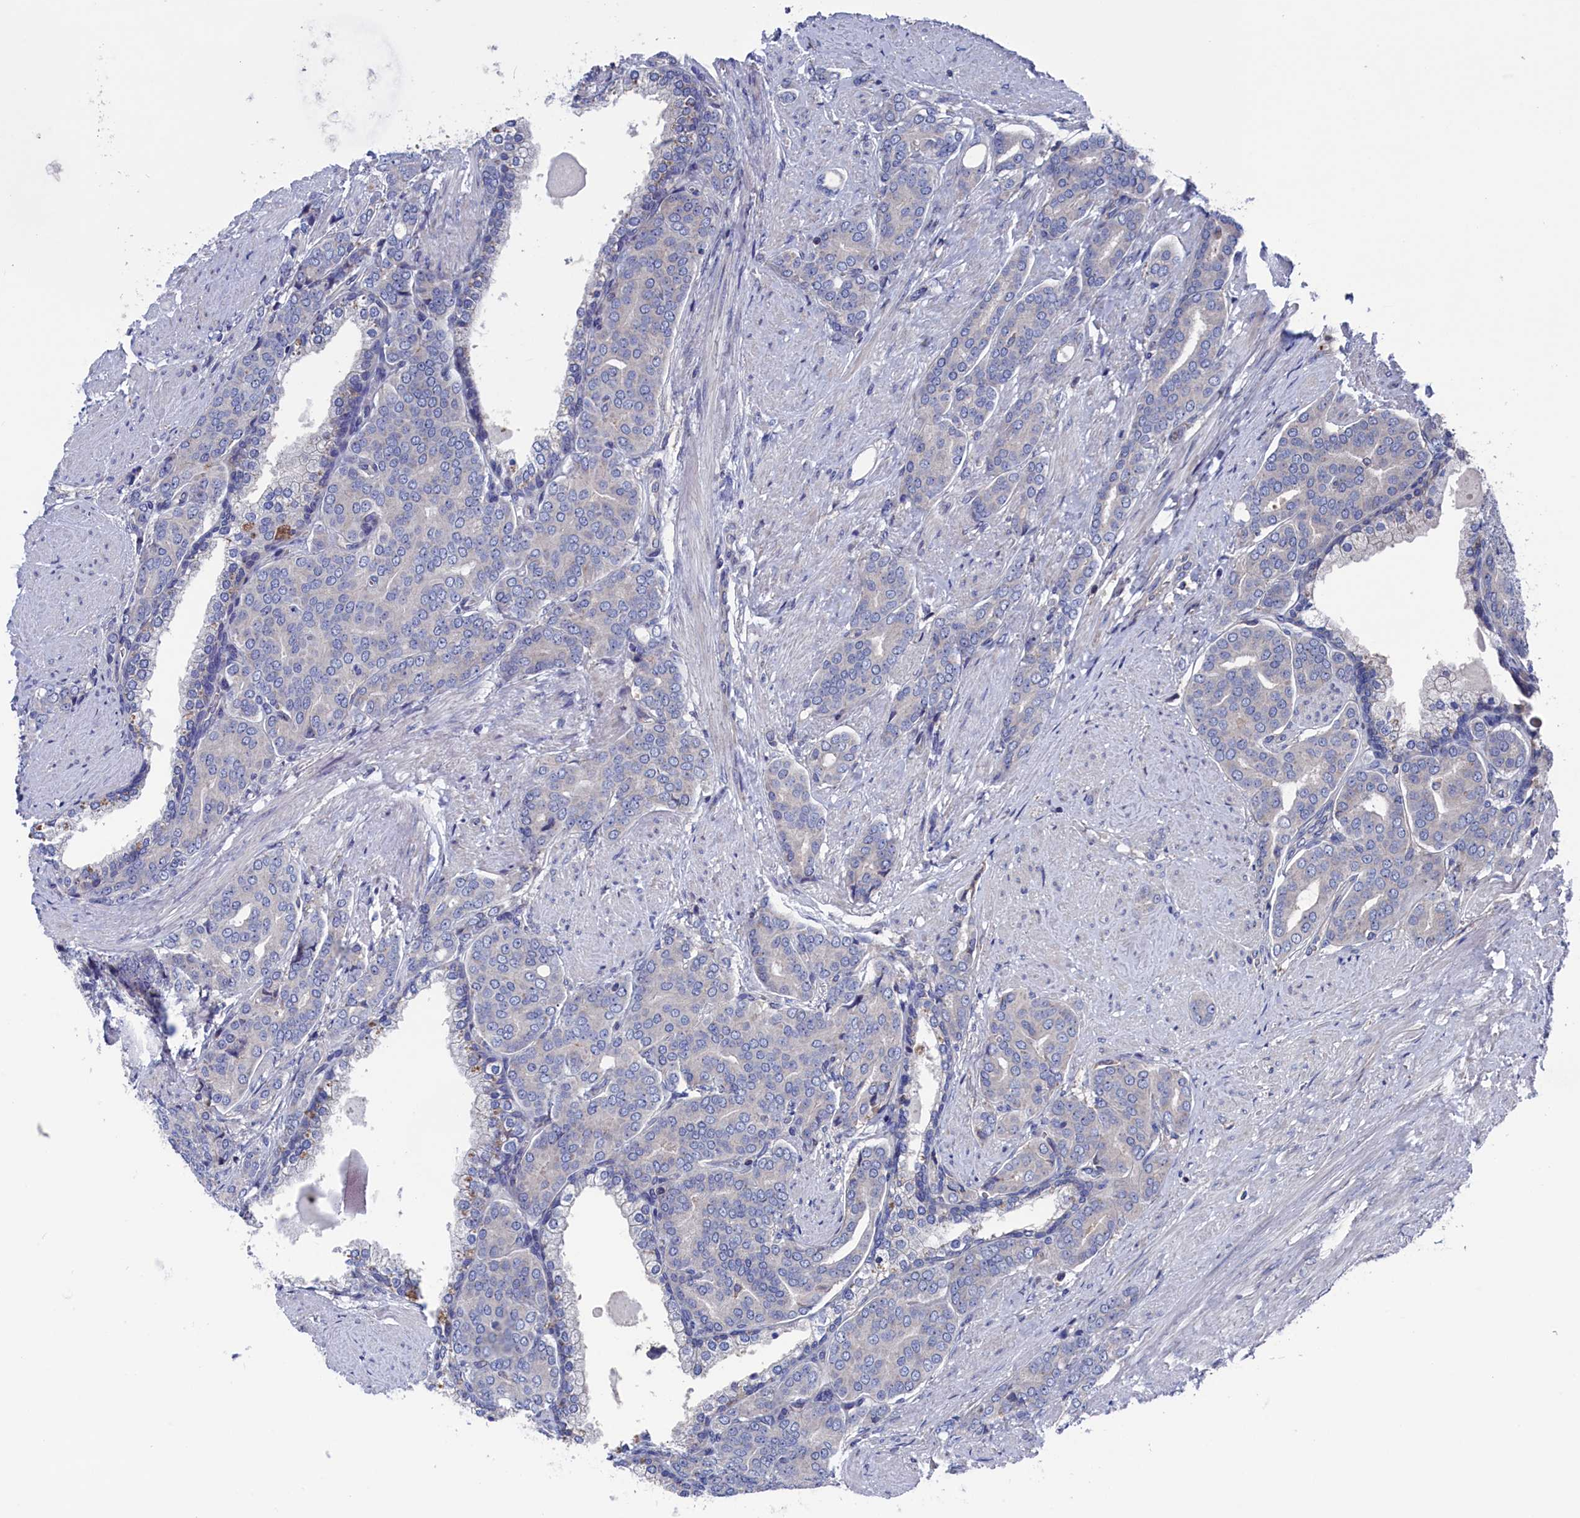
{"staining": {"intensity": "negative", "quantity": "none", "location": "none"}, "tissue": "prostate cancer", "cell_type": "Tumor cells", "image_type": "cancer", "snomed": [{"axis": "morphology", "description": "Adenocarcinoma, High grade"}, {"axis": "topography", "description": "Prostate"}], "caption": "A micrograph of prostate cancer stained for a protein exhibits no brown staining in tumor cells.", "gene": "SPATA13", "patient": {"sex": "male", "age": 67}}